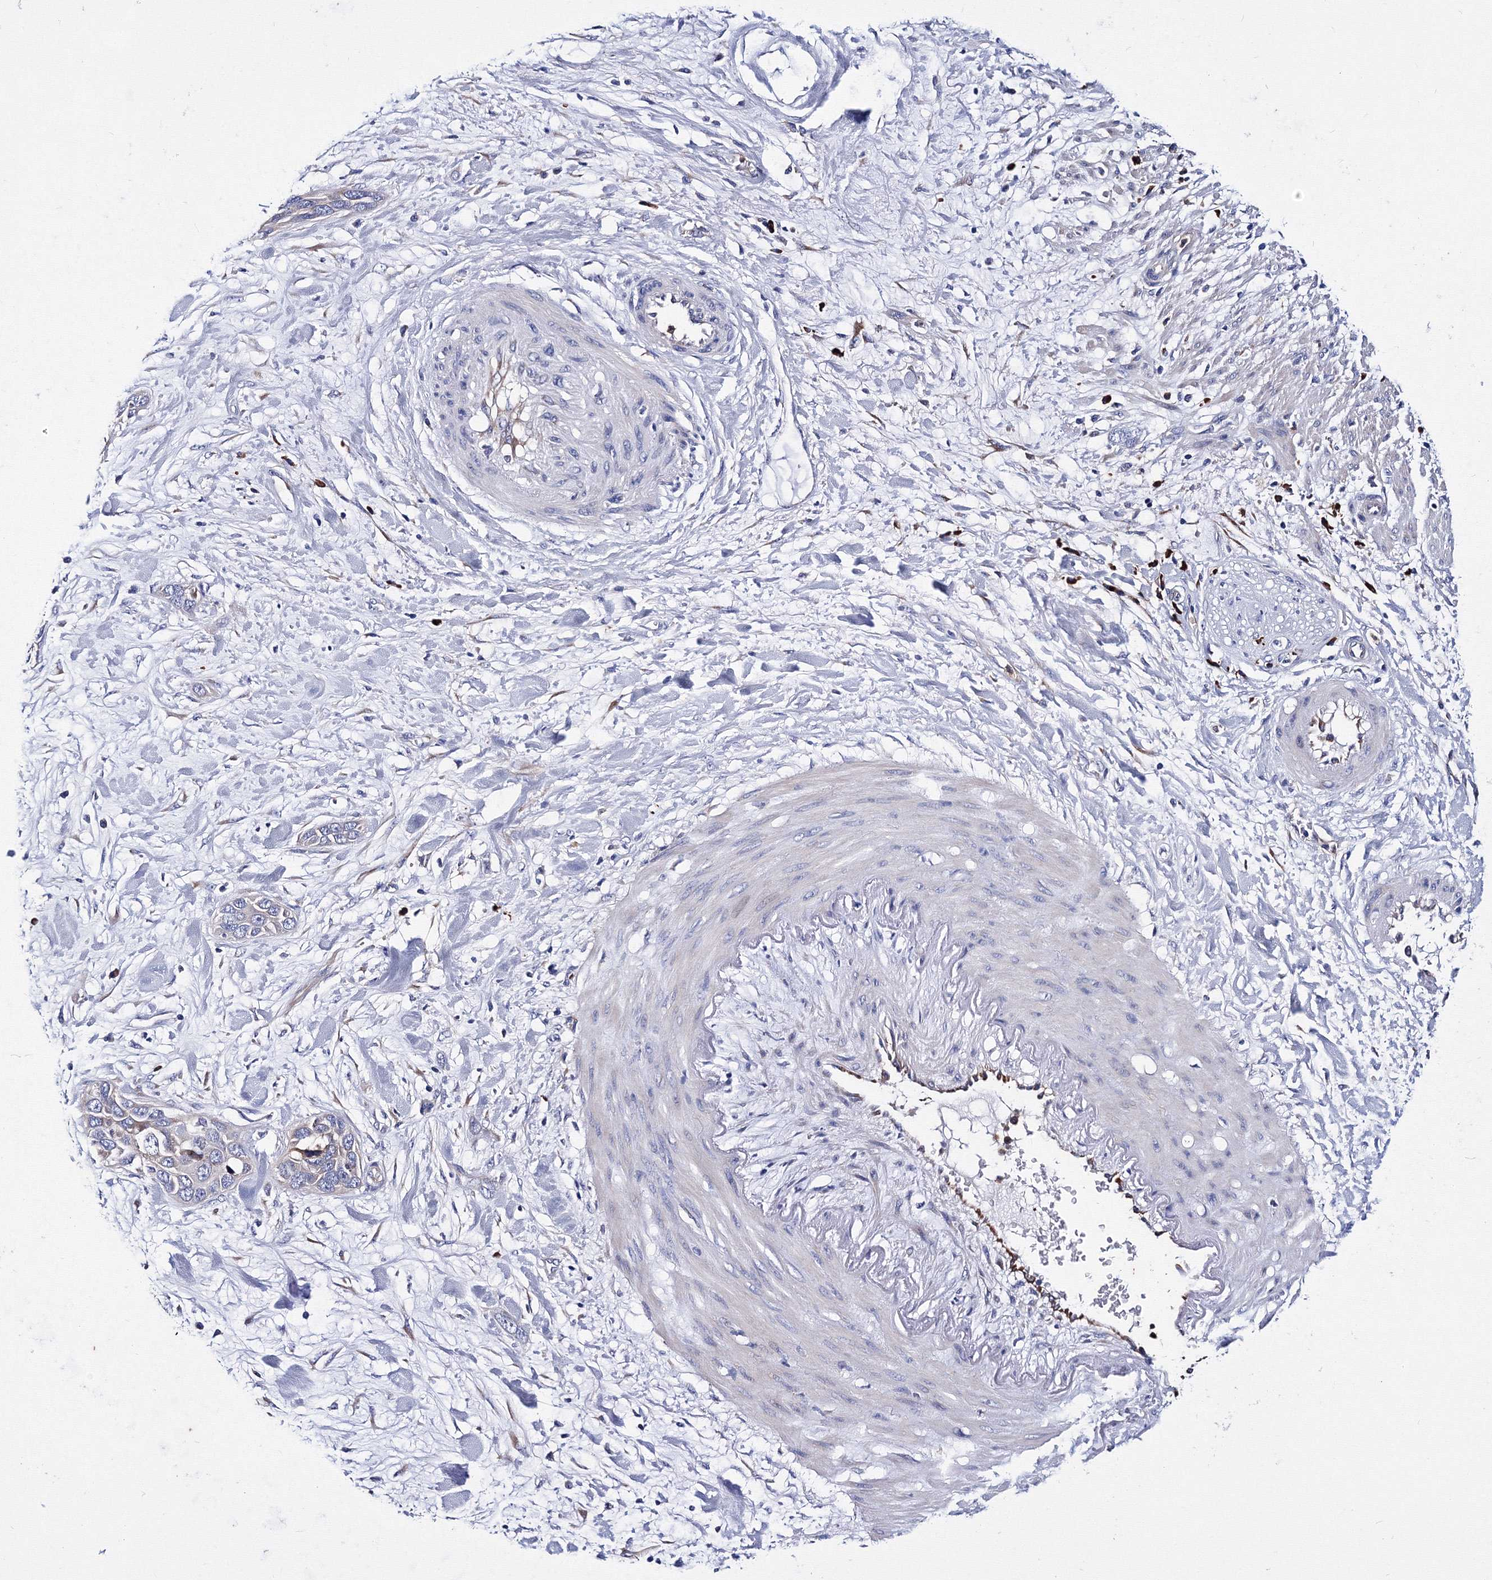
{"staining": {"intensity": "negative", "quantity": "none", "location": "none"}, "tissue": "pancreatic cancer", "cell_type": "Tumor cells", "image_type": "cancer", "snomed": [{"axis": "morphology", "description": "Adenocarcinoma, NOS"}, {"axis": "topography", "description": "Pancreas"}], "caption": "The IHC micrograph has no significant staining in tumor cells of pancreatic cancer (adenocarcinoma) tissue.", "gene": "TRPM2", "patient": {"sex": "female", "age": 60}}